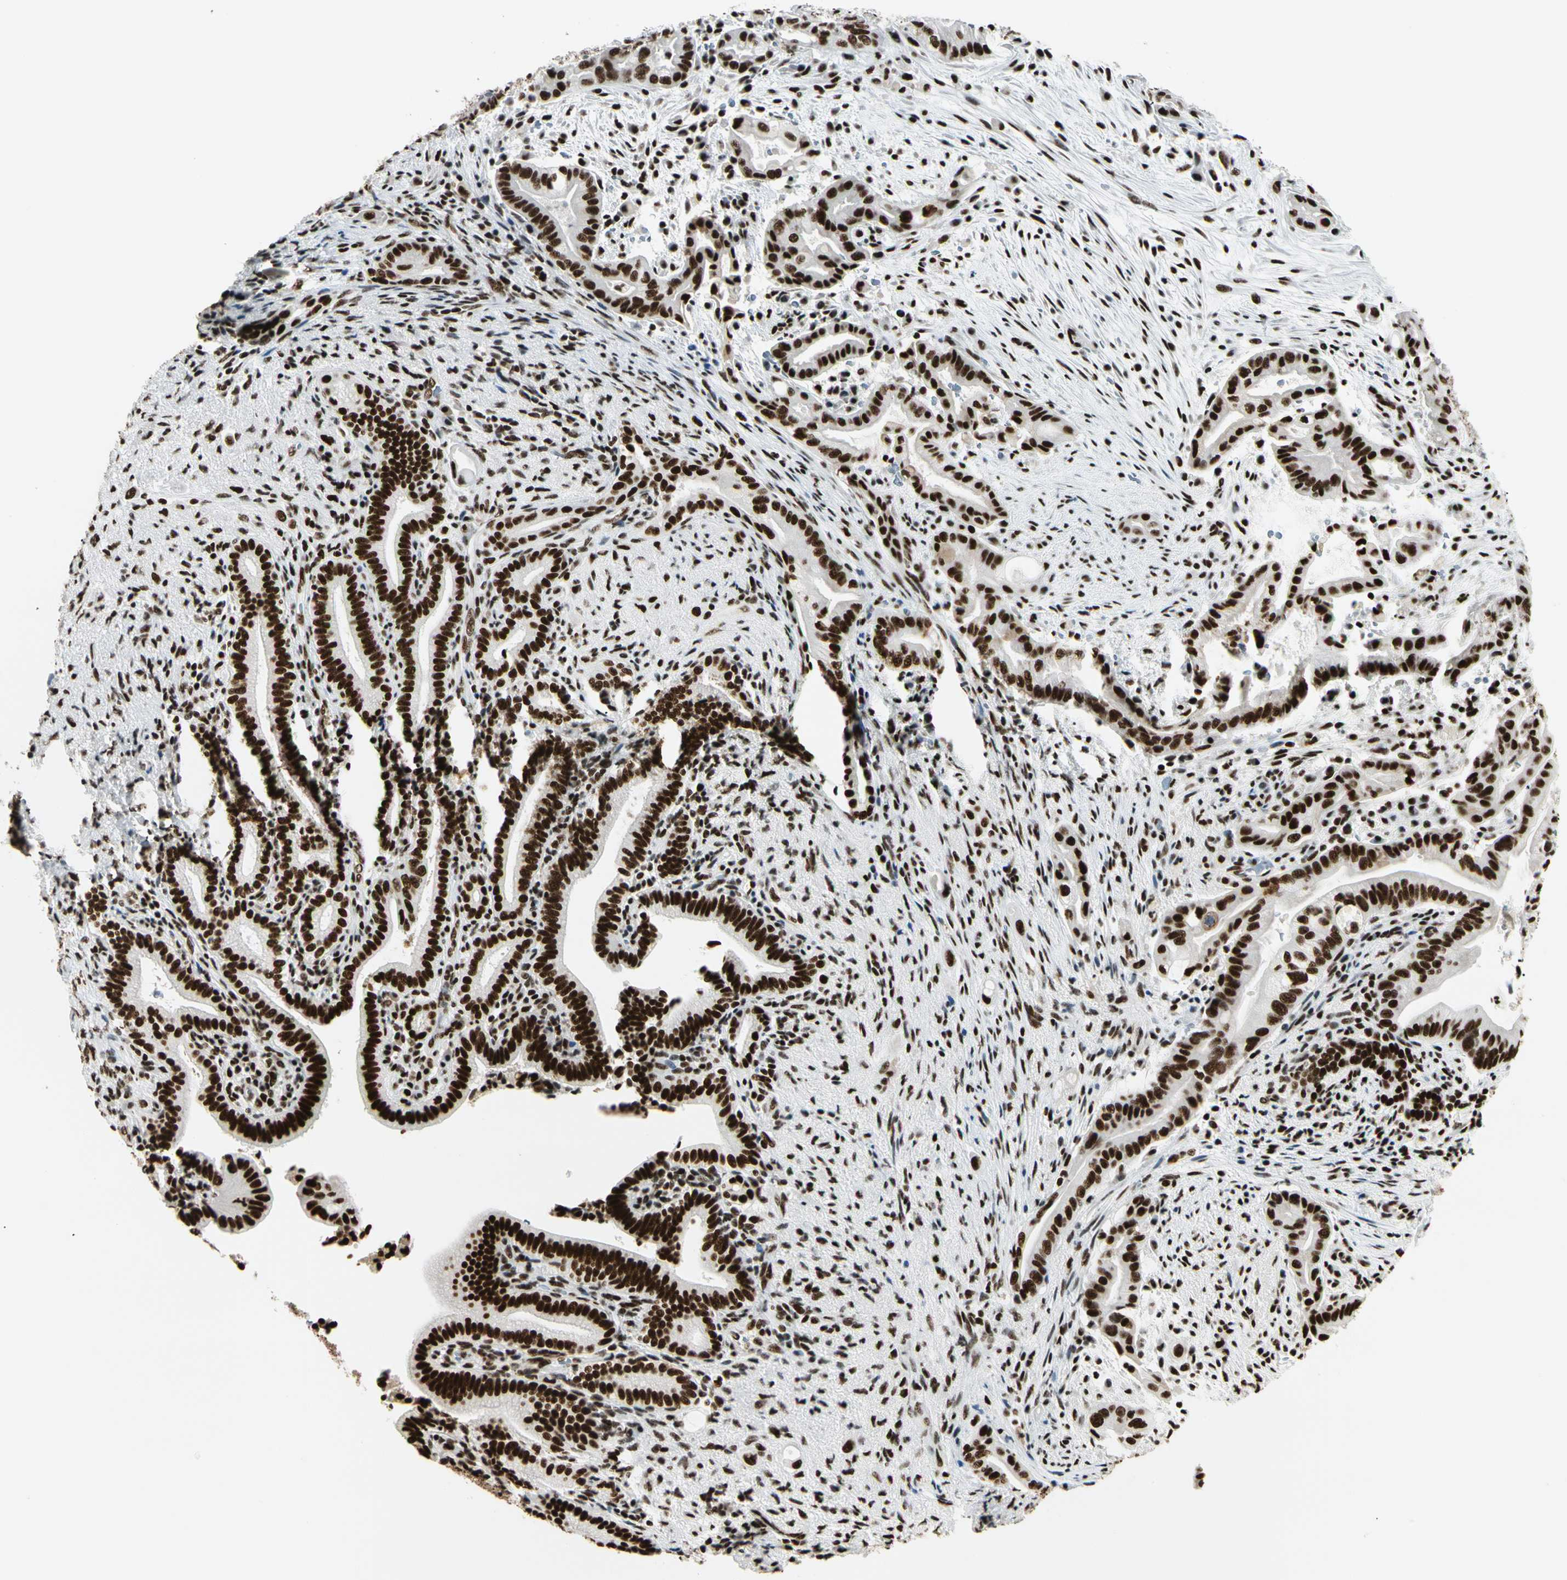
{"staining": {"intensity": "strong", "quantity": ">75%", "location": "nuclear"}, "tissue": "liver cancer", "cell_type": "Tumor cells", "image_type": "cancer", "snomed": [{"axis": "morphology", "description": "Cholangiocarcinoma"}, {"axis": "topography", "description": "Liver"}], "caption": "Immunohistochemical staining of human liver cholangiocarcinoma reveals high levels of strong nuclear staining in about >75% of tumor cells. The staining is performed using DAB (3,3'-diaminobenzidine) brown chromogen to label protein expression. The nuclei are counter-stained blue using hematoxylin.", "gene": "CCAR1", "patient": {"sex": "female", "age": 68}}